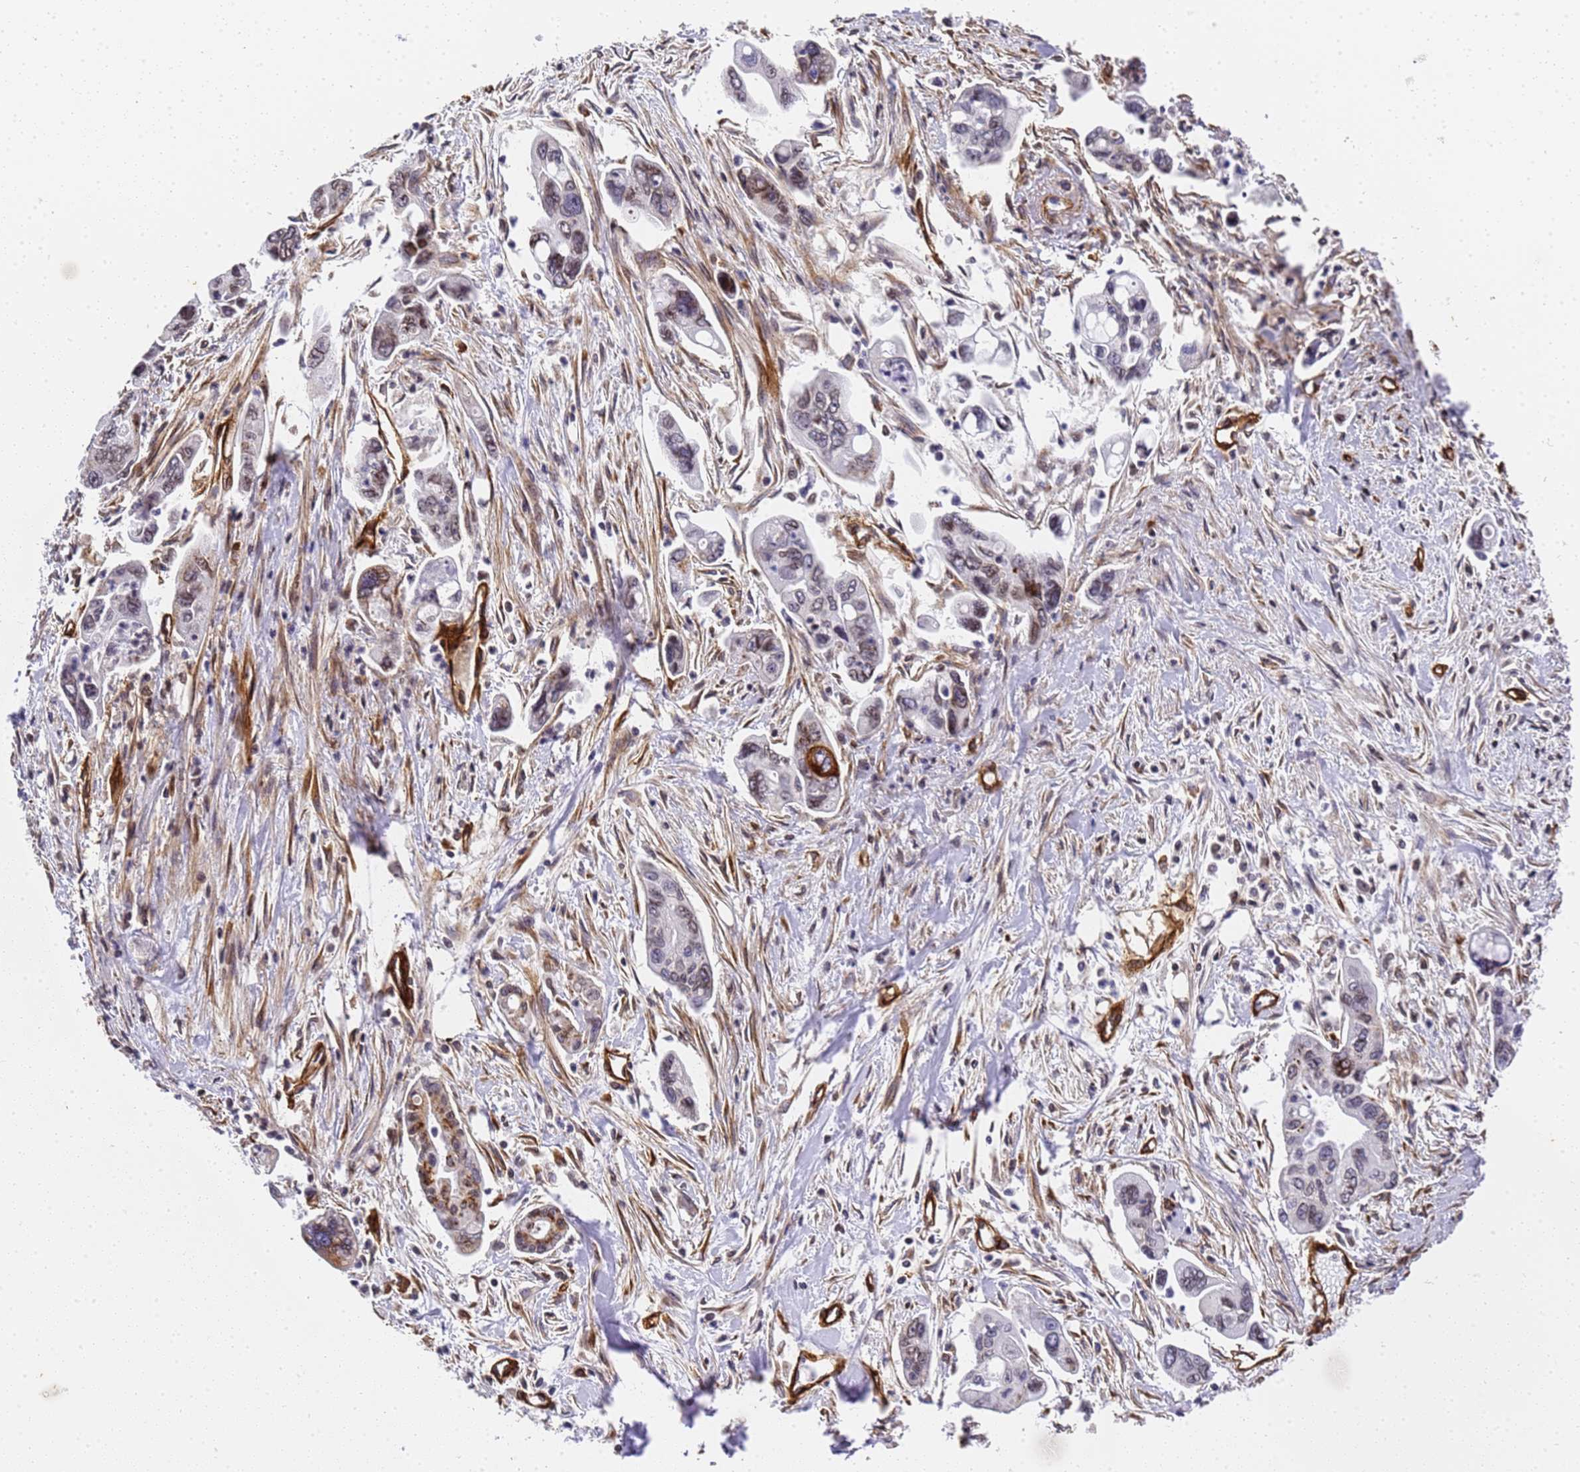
{"staining": {"intensity": "strong", "quantity": "<25%", "location": "cytoplasmic/membranous"}, "tissue": "pancreatic cancer", "cell_type": "Tumor cells", "image_type": "cancer", "snomed": [{"axis": "morphology", "description": "Adenocarcinoma, NOS"}, {"axis": "topography", "description": "Pancreas"}], "caption": "Tumor cells reveal strong cytoplasmic/membranous positivity in about <25% of cells in pancreatic cancer.", "gene": "IGFBP7", "patient": {"sex": "male", "age": 70}}